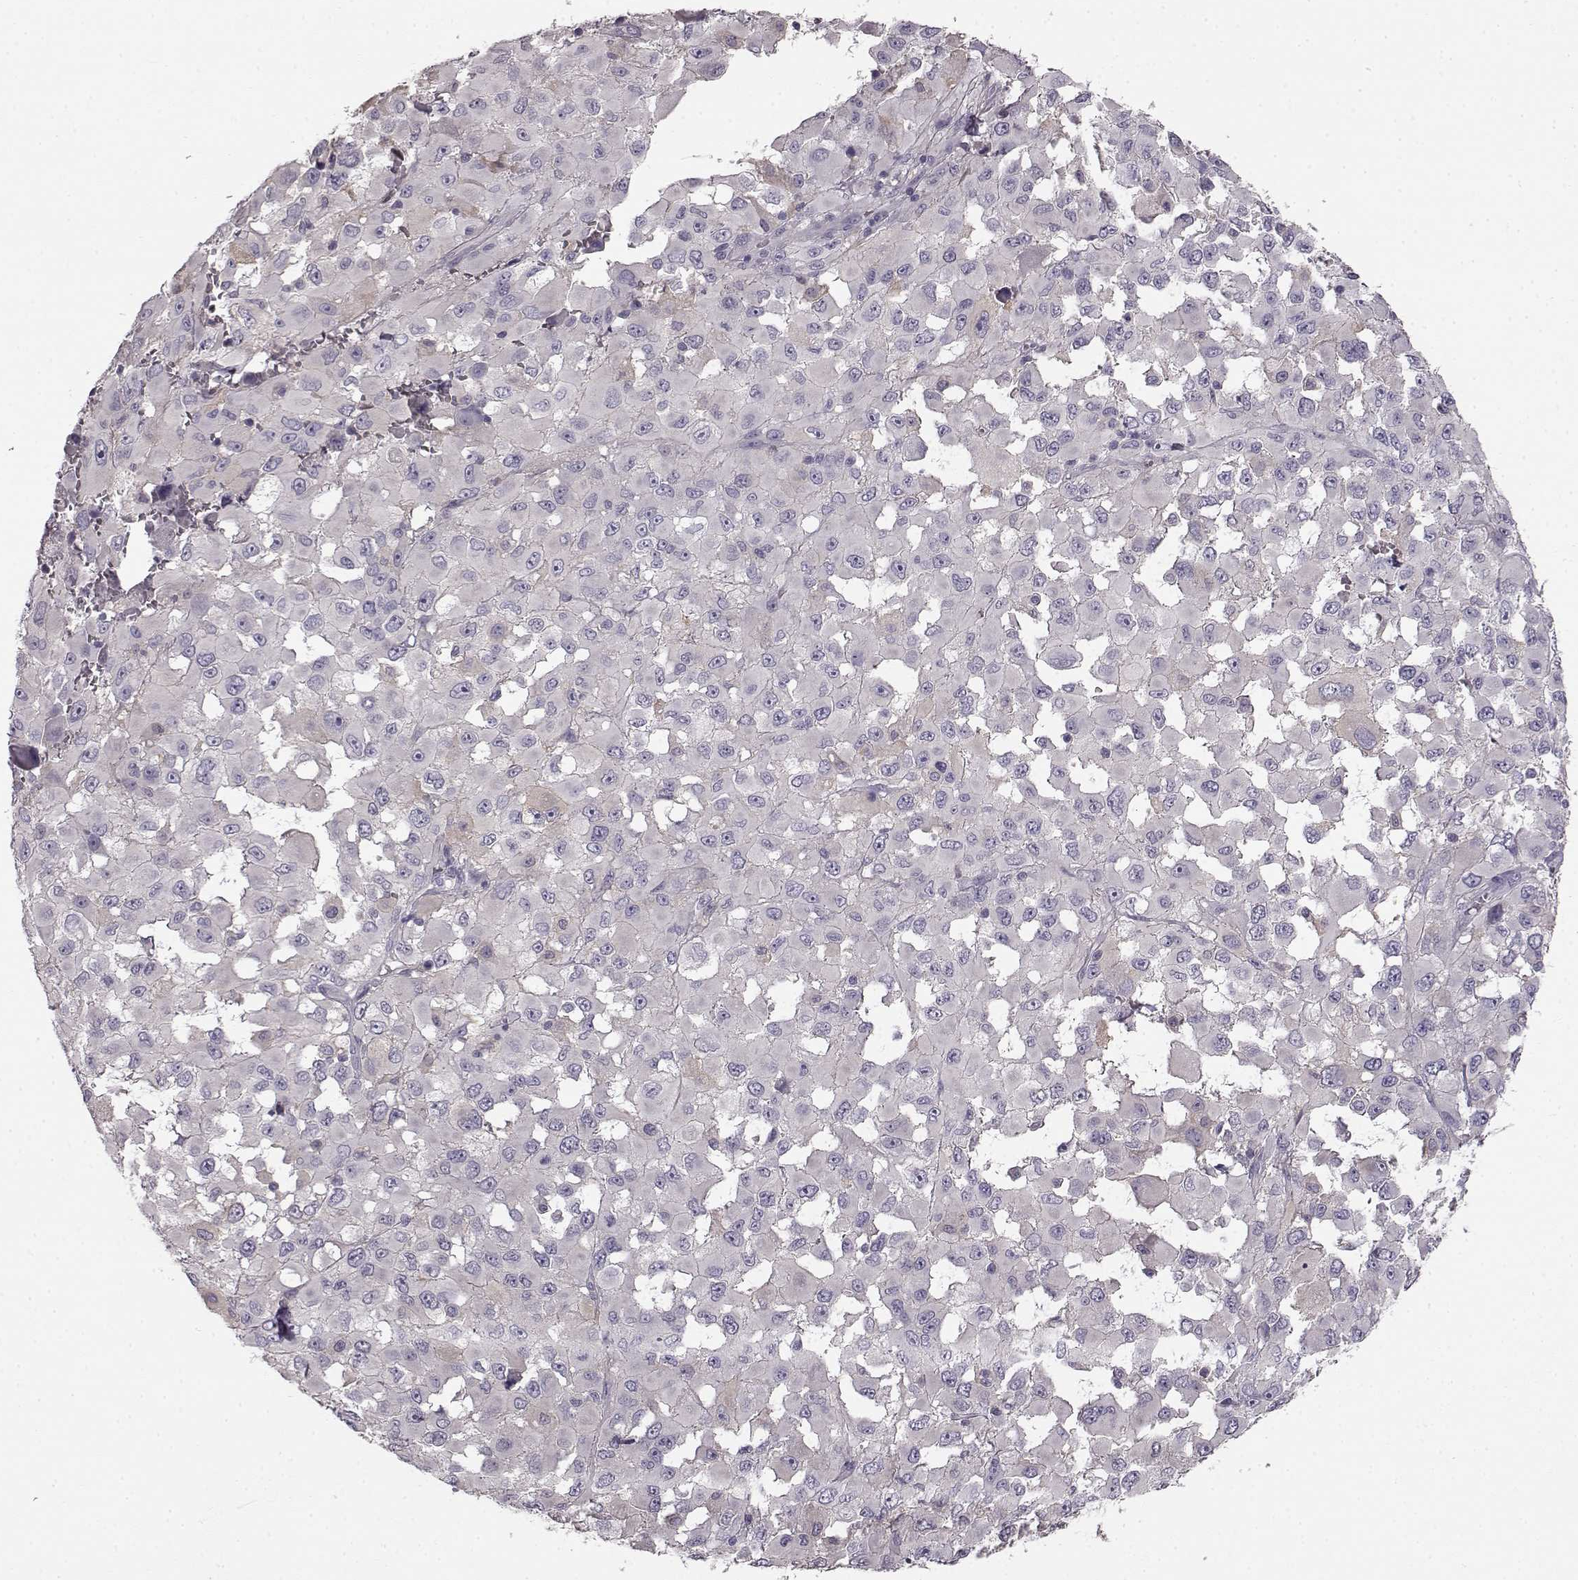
{"staining": {"intensity": "negative", "quantity": "none", "location": "none"}, "tissue": "melanoma", "cell_type": "Tumor cells", "image_type": "cancer", "snomed": [{"axis": "morphology", "description": "Malignant melanoma, Metastatic site"}, {"axis": "topography", "description": "Lymph node"}], "caption": "DAB (3,3'-diaminobenzidine) immunohistochemical staining of human melanoma demonstrates no significant positivity in tumor cells.", "gene": "KRT85", "patient": {"sex": "male", "age": 50}}